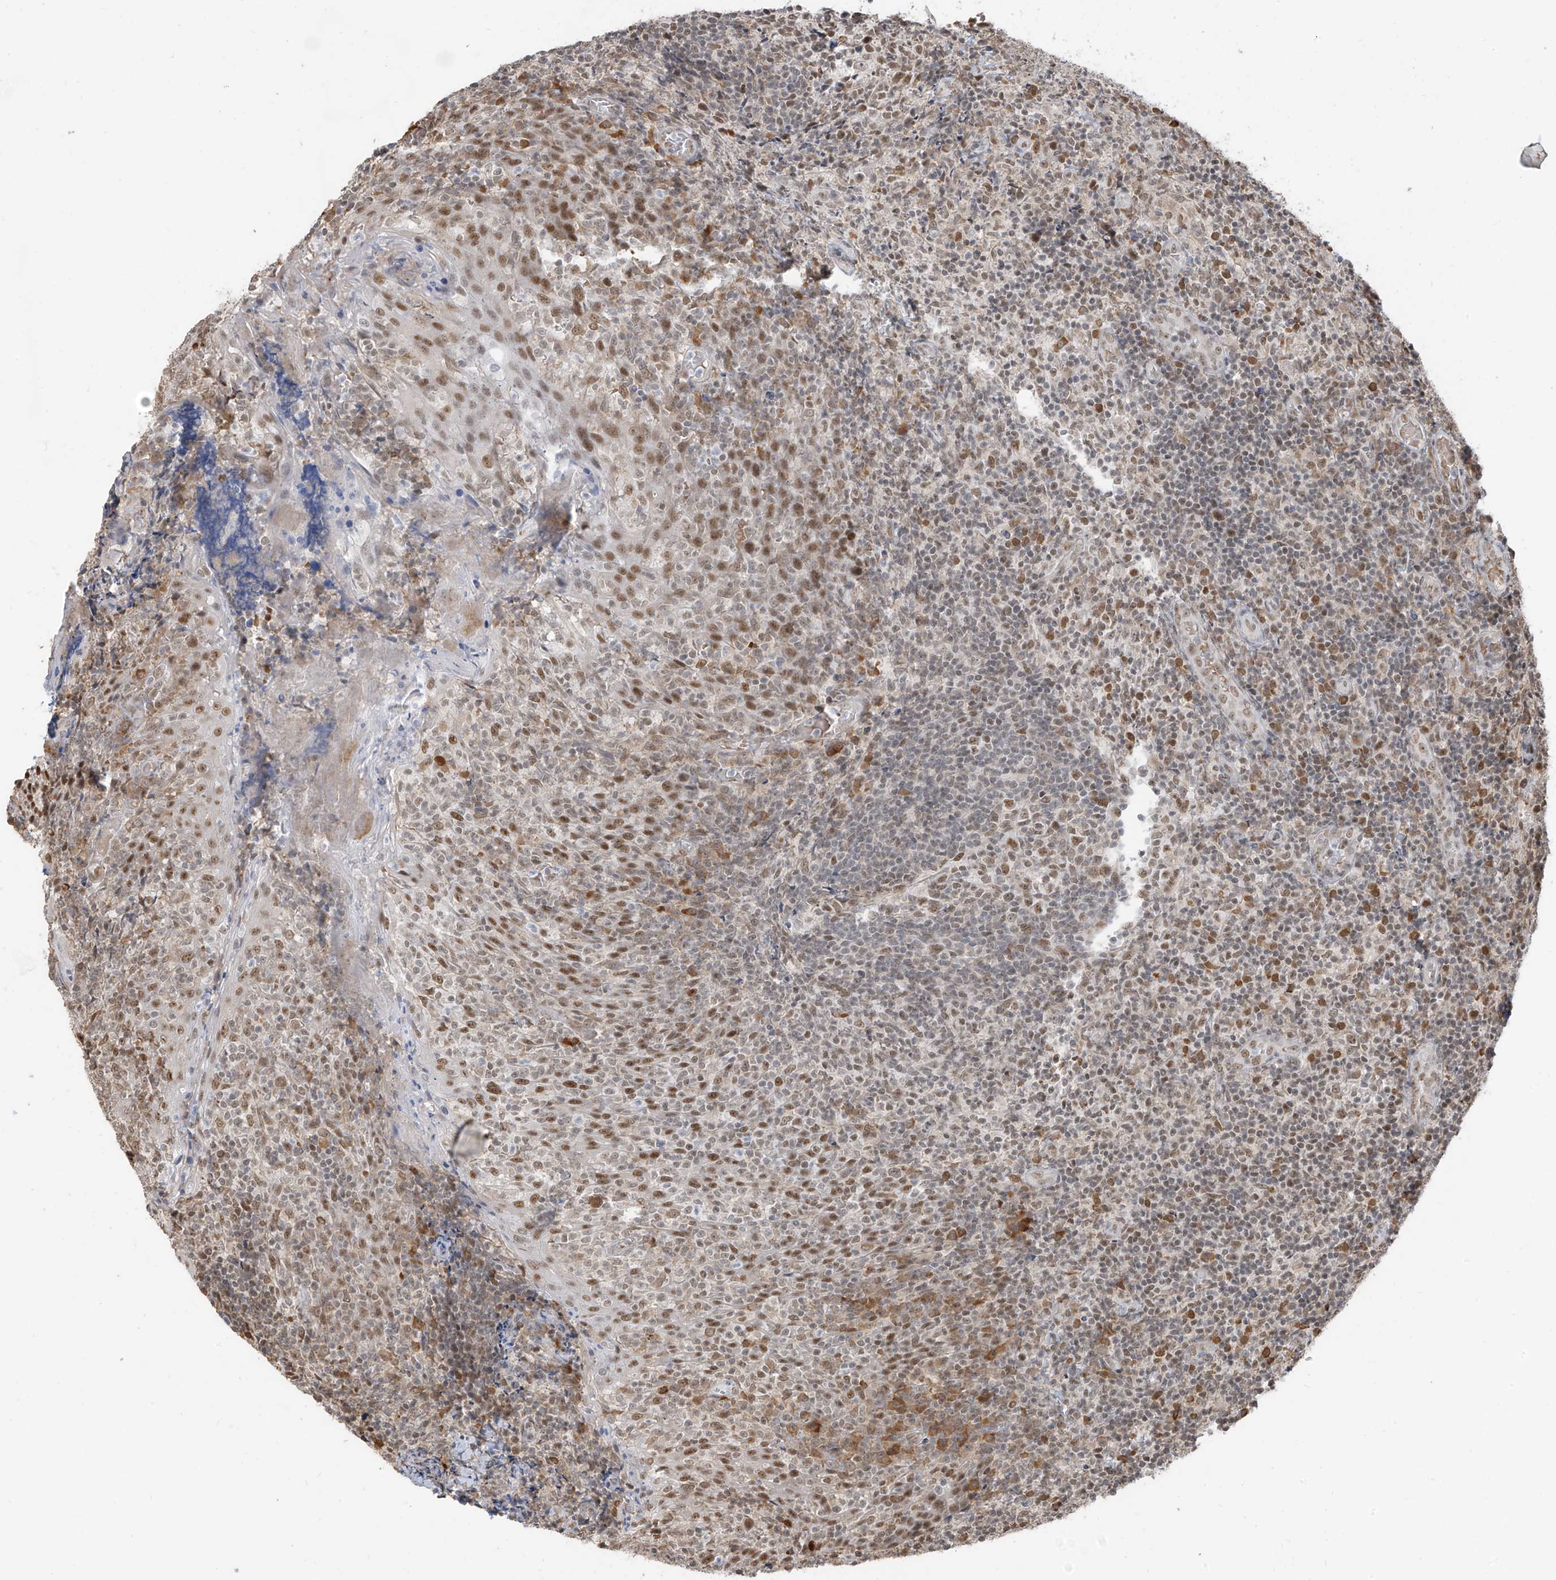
{"staining": {"intensity": "moderate", "quantity": ">75%", "location": "nuclear"}, "tissue": "tonsil", "cell_type": "Germinal center cells", "image_type": "normal", "snomed": [{"axis": "morphology", "description": "Normal tissue, NOS"}, {"axis": "topography", "description": "Tonsil"}], "caption": "A brown stain highlights moderate nuclear expression of a protein in germinal center cells of normal tonsil.", "gene": "ZMYM2", "patient": {"sex": "female", "age": 19}}